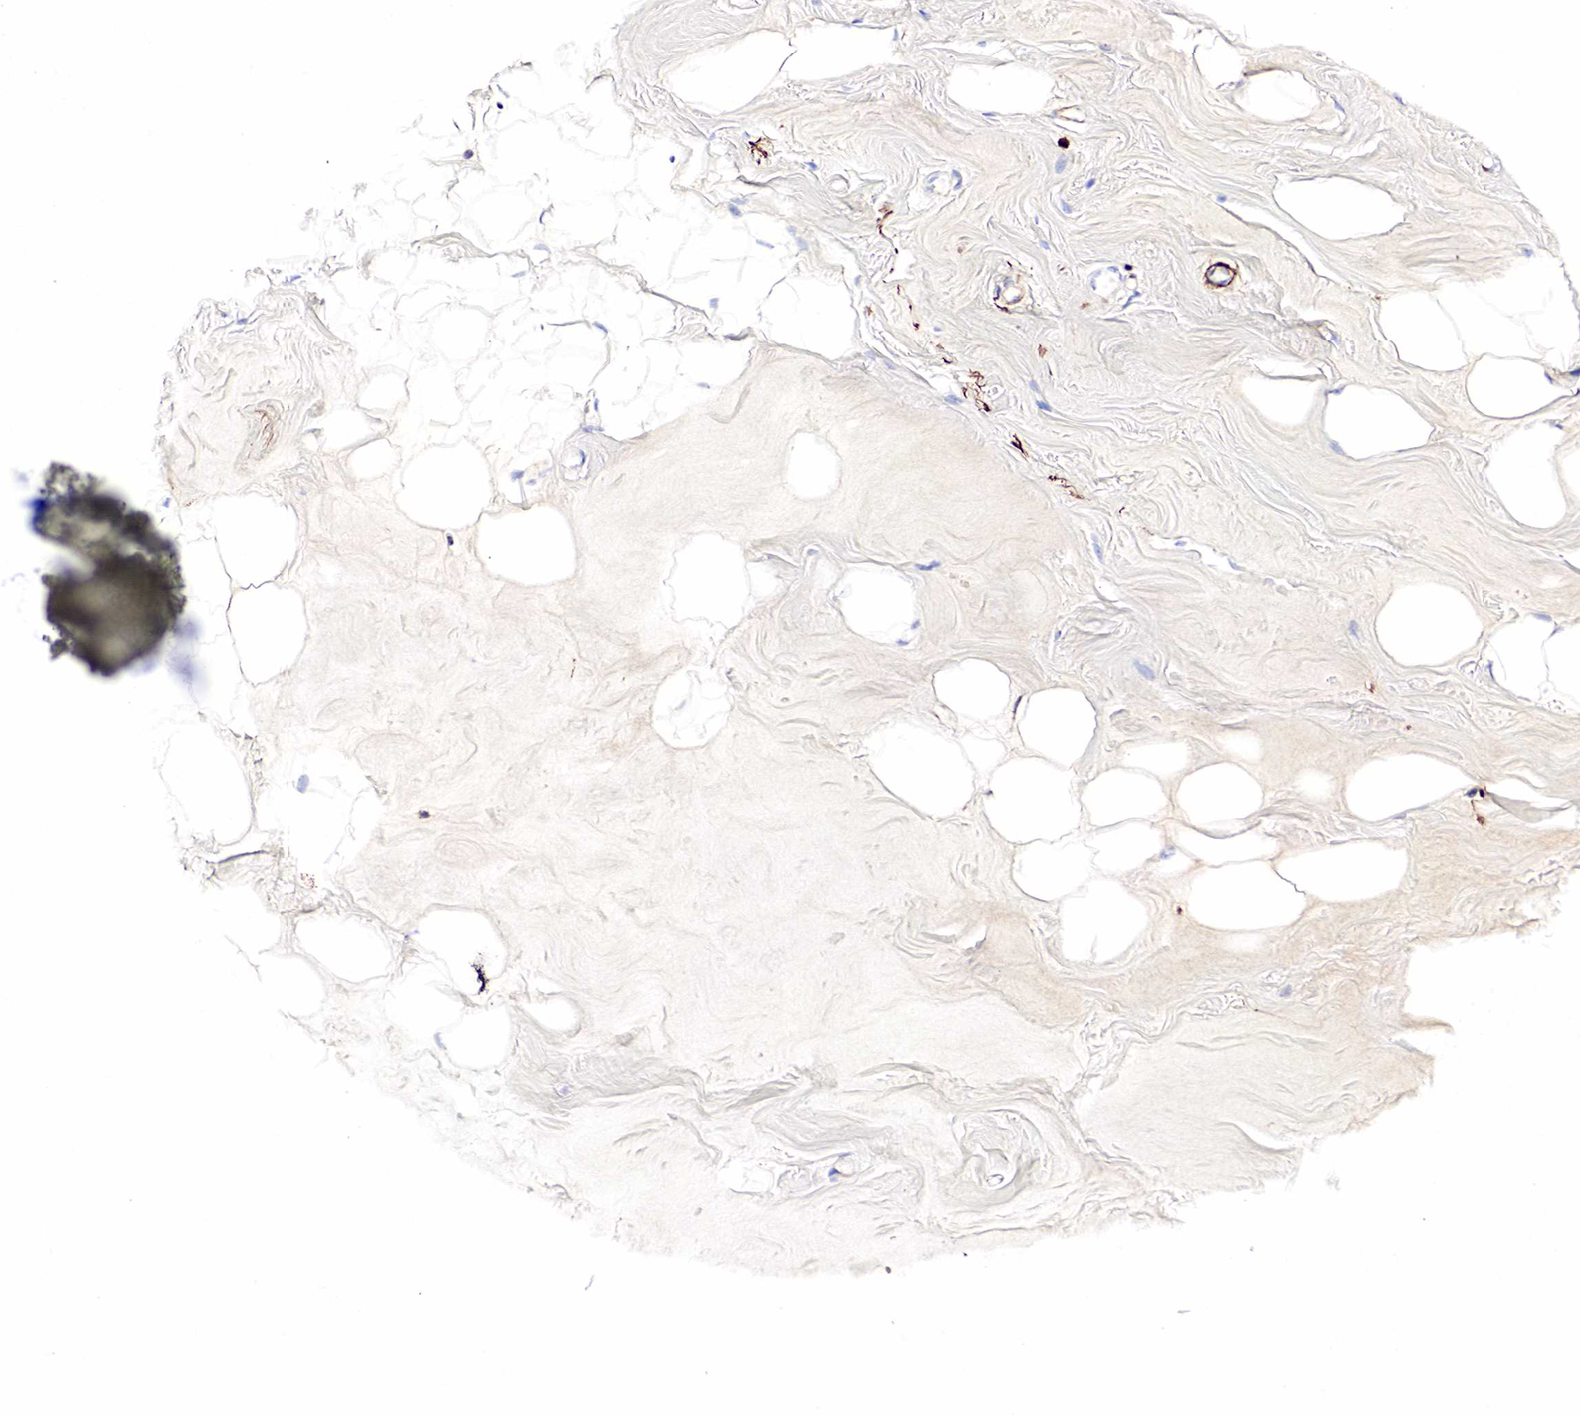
{"staining": {"intensity": "negative", "quantity": "<25%", "location": "cytoplasmic/membranous"}, "tissue": "adipose tissue", "cell_type": "Adipocytes", "image_type": "normal", "snomed": [{"axis": "morphology", "description": "Normal tissue, NOS"}, {"axis": "topography", "description": "Breast"}], "caption": "Immunohistochemistry of normal human adipose tissue reveals no expression in adipocytes.", "gene": "LYZ", "patient": {"sex": "female", "age": 44}}